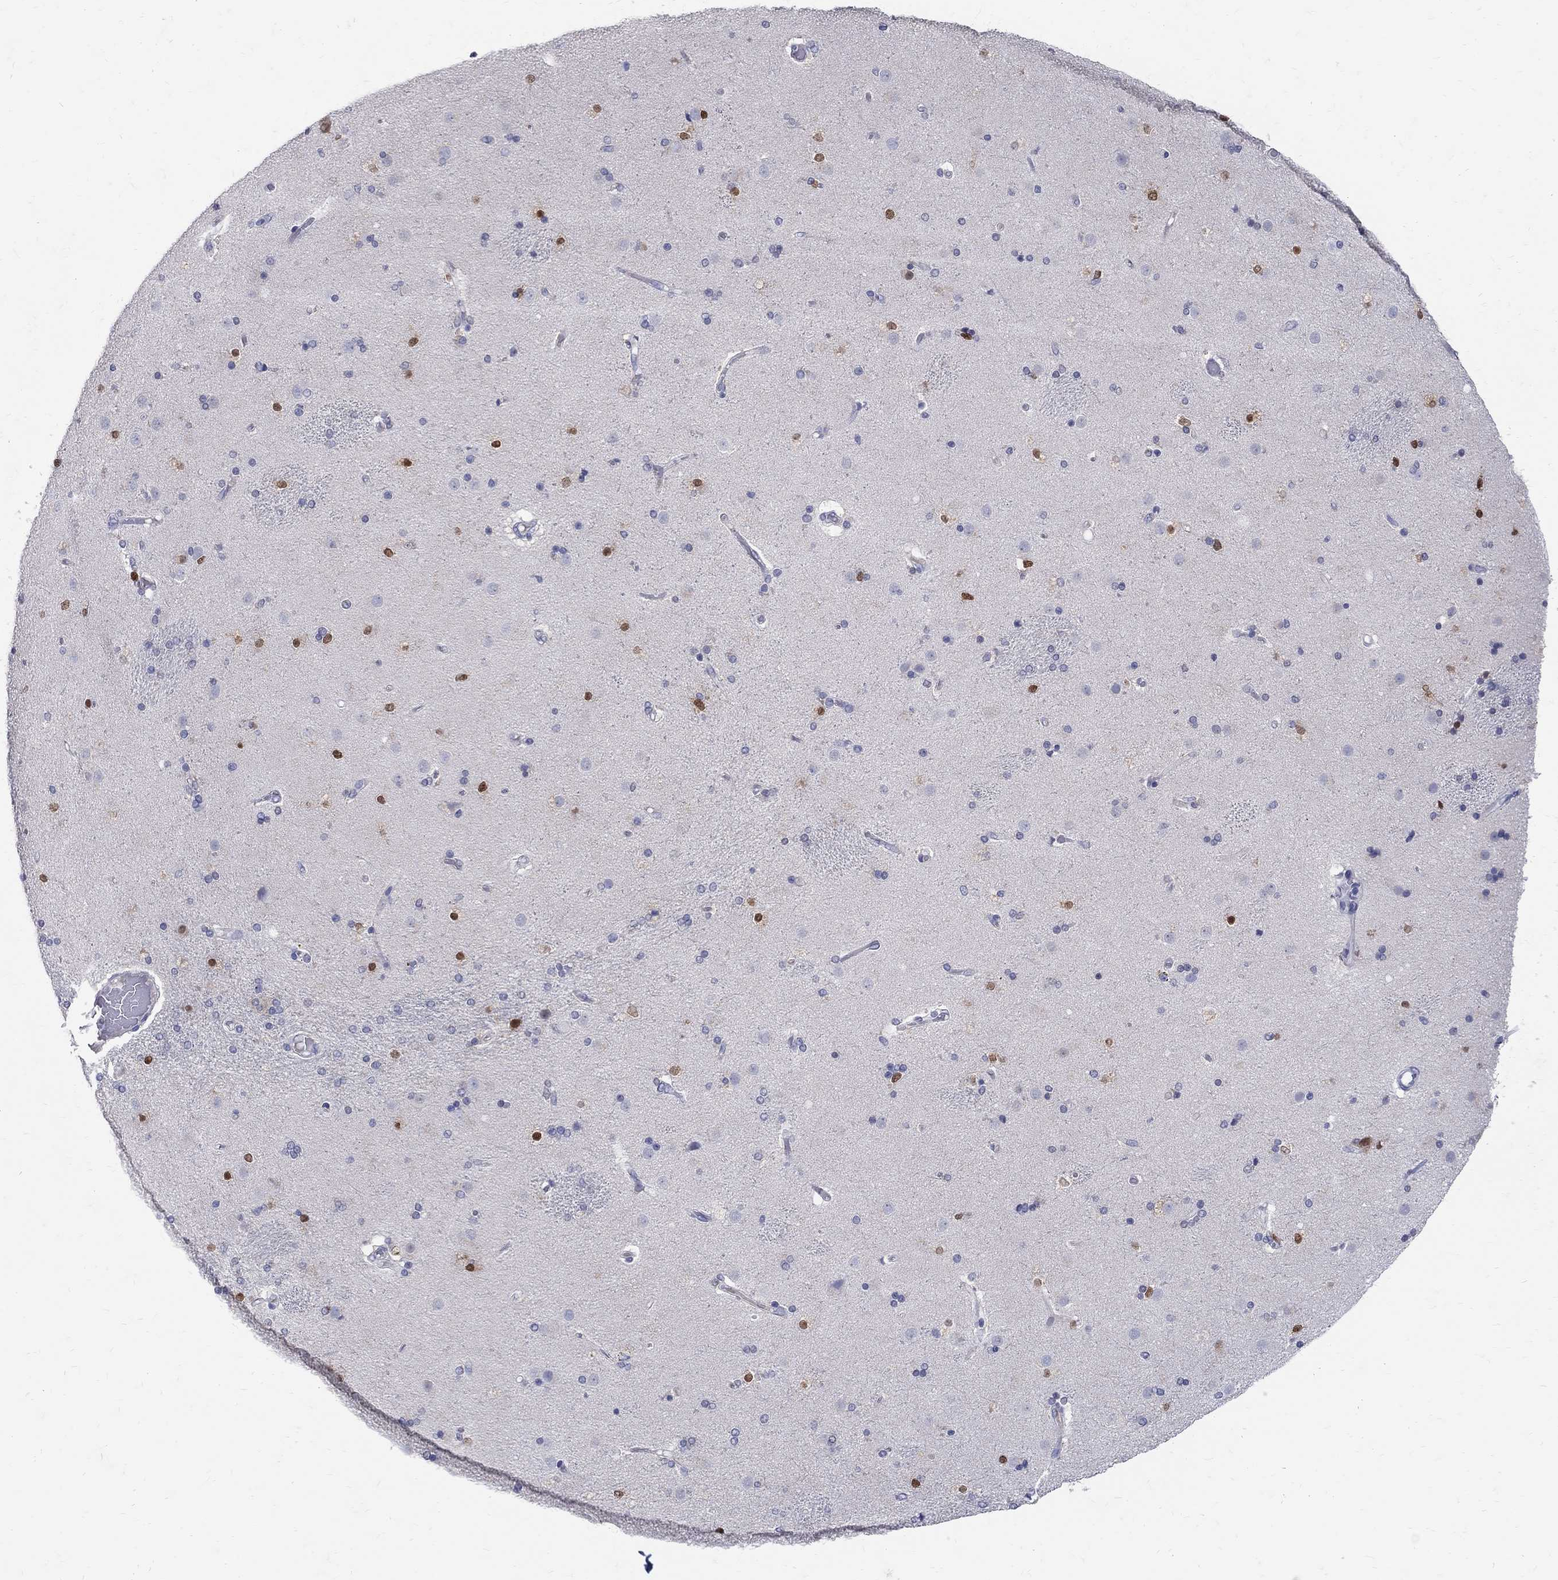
{"staining": {"intensity": "strong", "quantity": "<25%", "location": "nuclear"}, "tissue": "caudate", "cell_type": "Glial cells", "image_type": "normal", "snomed": [{"axis": "morphology", "description": "Normal tissue, NOS"}, {"axis": "topography", "description": "Lateral ventricle wall"}], "caption": "Glial cells demonstrate medium levels of strong nuclear positivity in about <25% of cells in unremarkable human caudate.", "gene": "SOX2", "patient": {"sex": "female", "age": 71}}